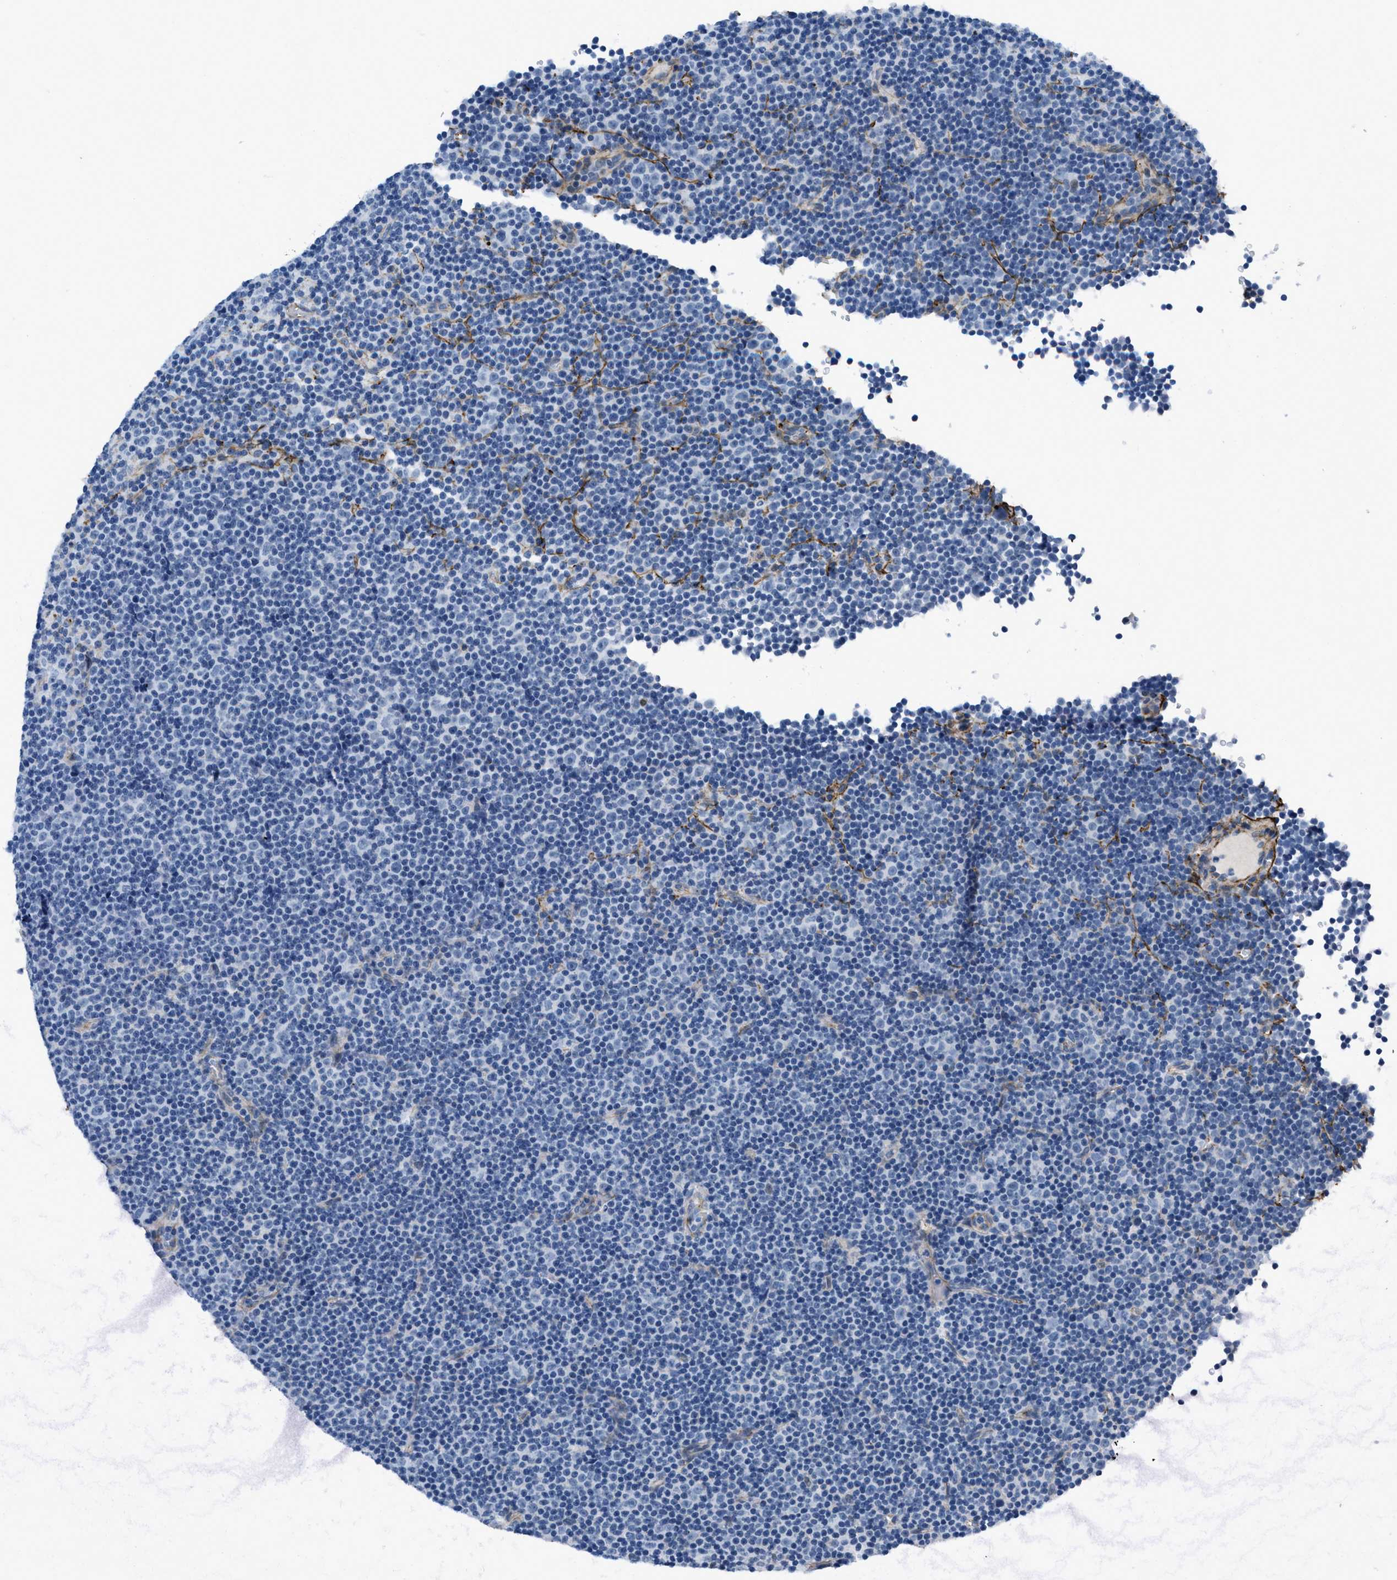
{"staining": {"intensity": "negative", "quantity": "none", "location": "none"}, "tissue": "lymphoma", "cell_type": "Tumor cells", "image_type": "cancer", "snomed": [{"axis": "morphology", "description": "Malignant lymphoma, non-Hodgkin's type, Low grade"}, {"axis": "topography", "description": "Lymph node"}], "caption": "This is an IHC histopathology image of low-grade malignant lymphoma, non-Hodgkin's type. There is no expression in tumor cells.", "gene": "FBN1", "patient": {"sex": "female", "age": 67}}